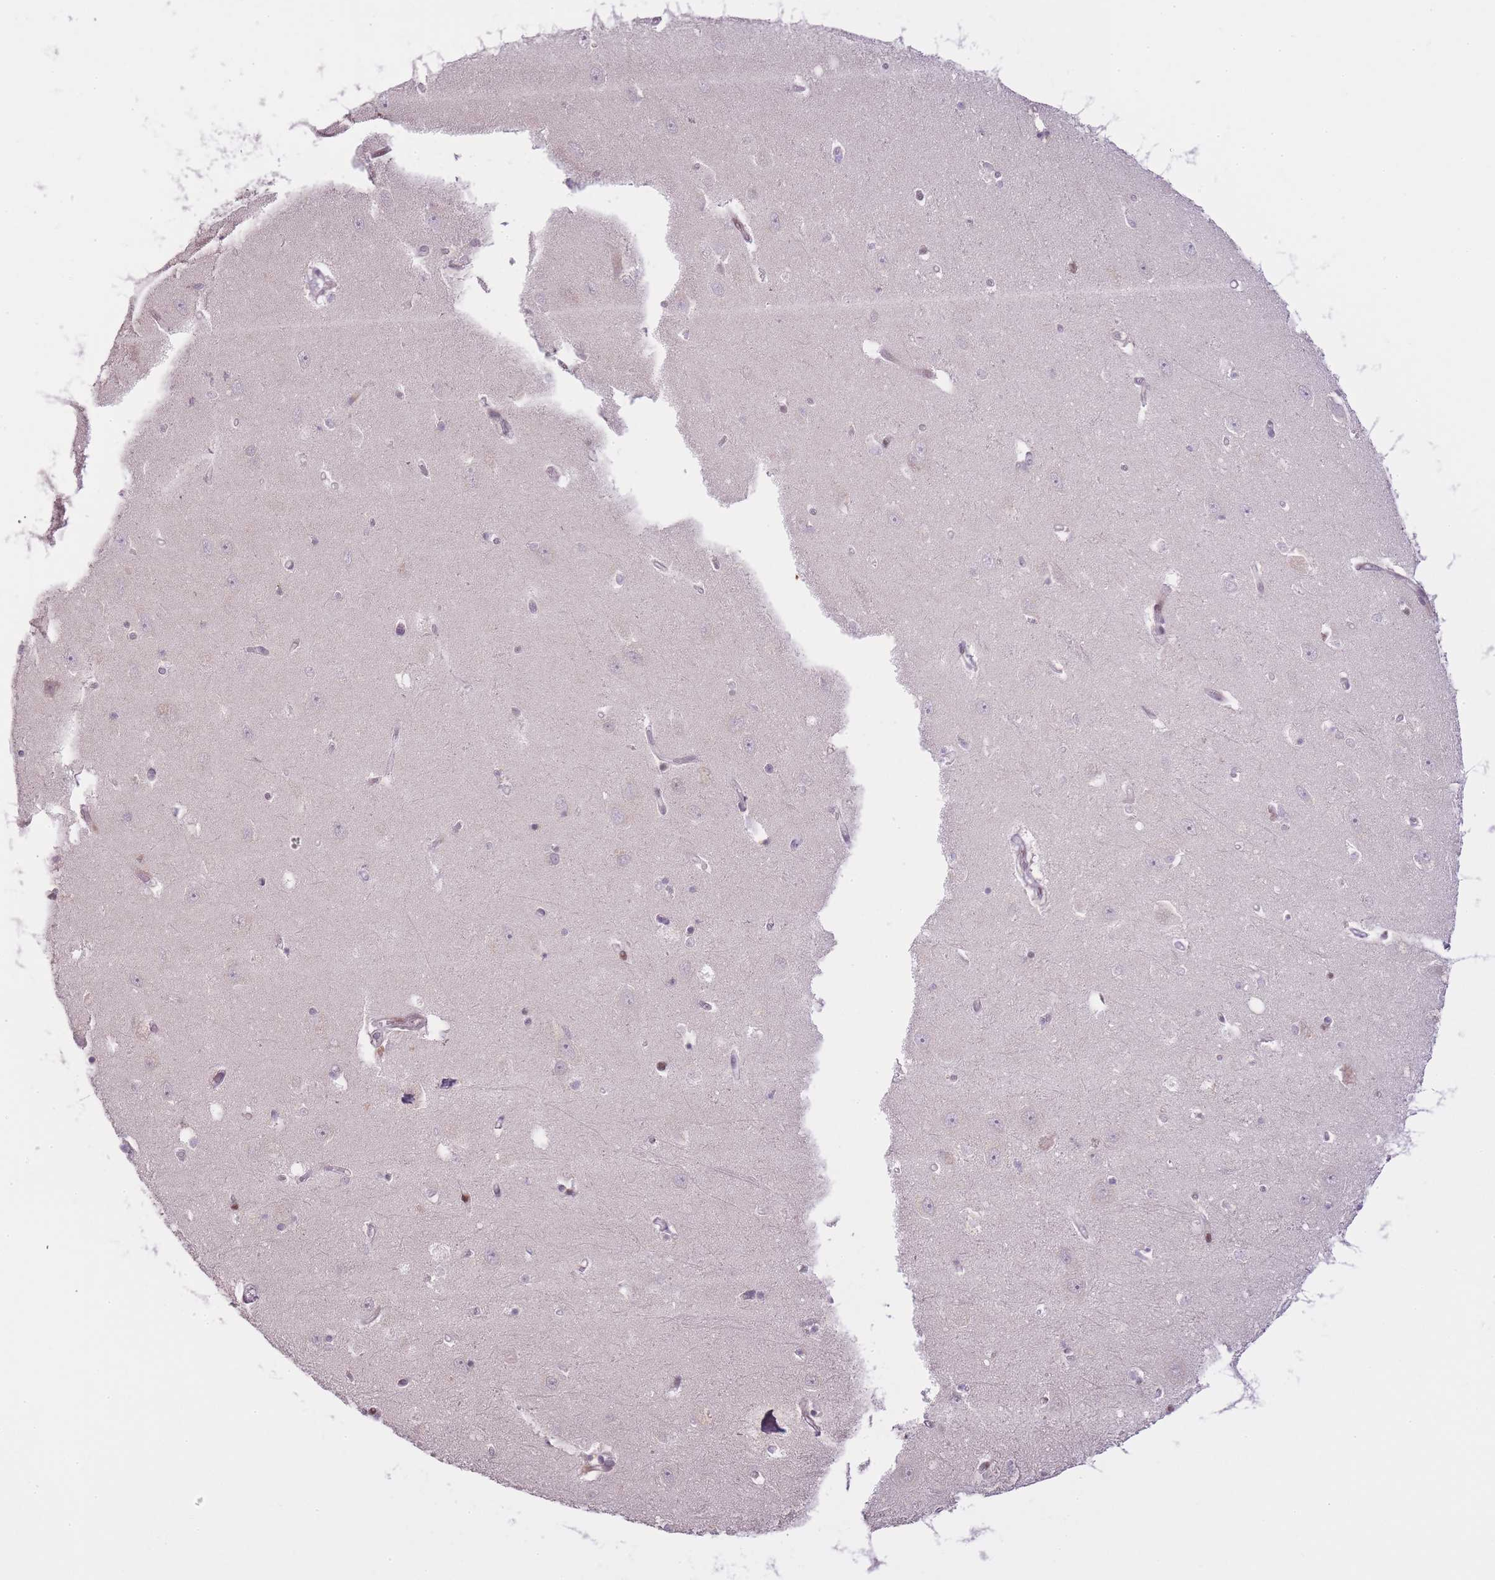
{"staining": {"intensity": "negative", "quantity": "none", "location": "none"}, "tissue": "hippocampus", "cell_type": "Glial cells", "image_type": "normal", "snomed": [{"axis": "morphology", "description": "Normal tissue, NOS"}, {"axis": "topography", "description": "Hippocampus"}], "caption": "The histopathology image reveals no staining of glial cells in unremarkable hippocampus.", "gene": "OGG1", "patient": {"sex": "female", "age": 64}}